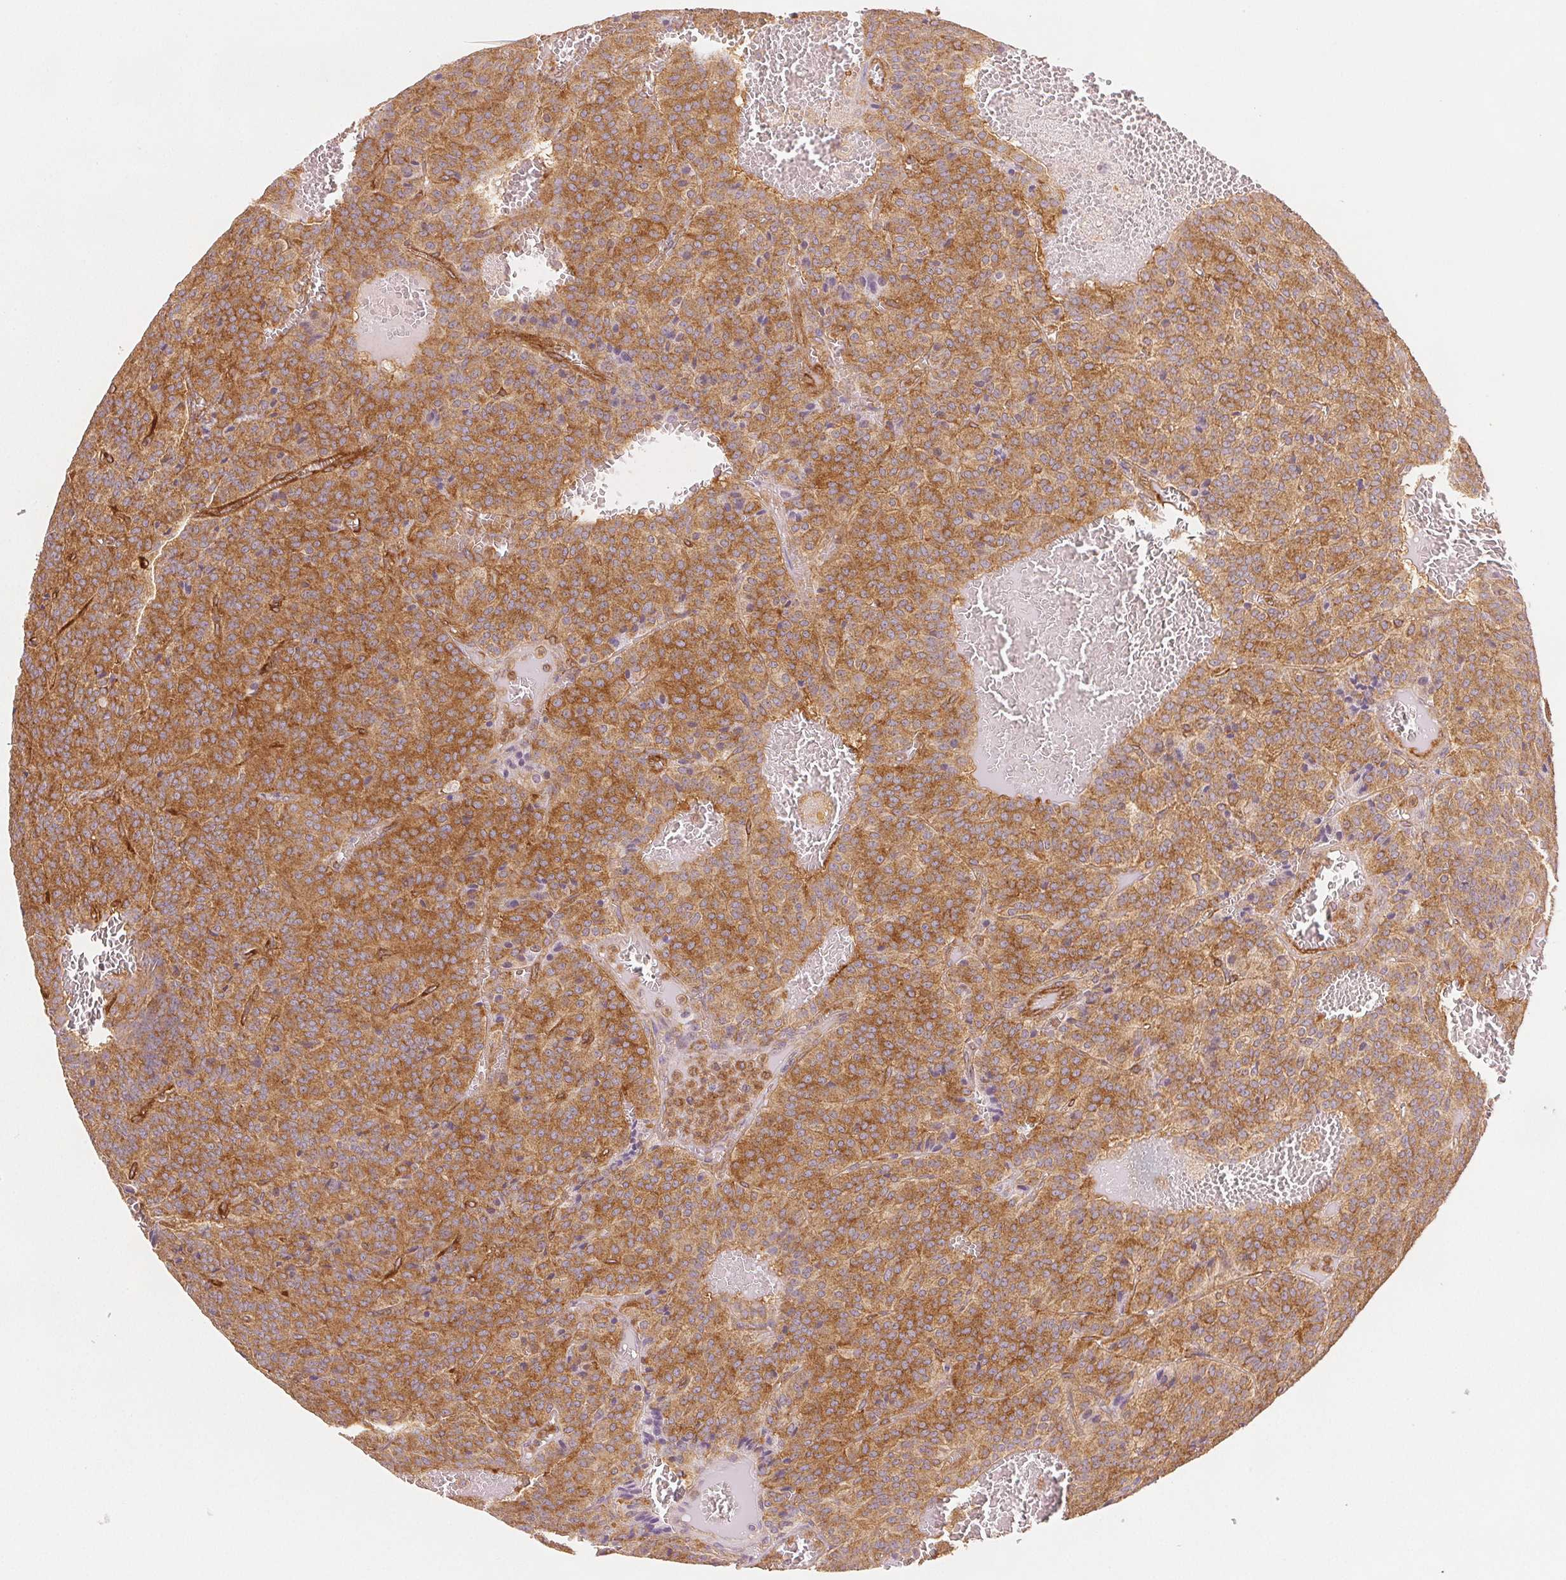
{"staining": {"intensity": "moderate", "quantity": ">75%", "location": "cytoplasmic/membranous"}, "tissue": "carcinoid", "cell_type": "Tumor cells", "image_type": "cancer", "snomed": [{"axis": "morphology", "description": "Carcinoid, malignant, NOS"}, {"axis": "topography", "description": "Lung"}], "caption": "High-power microscopy captured an immunohistochemistry micrograph of carcinoid, revealing moderate cytoplasmic/membranous staining in approximately >75% of tumor cells. (DAB = brown stain, brightfield microscopy at high magnification).", "gene": "DIAPH2", "patient": {"sex": "male", "age": 70}}